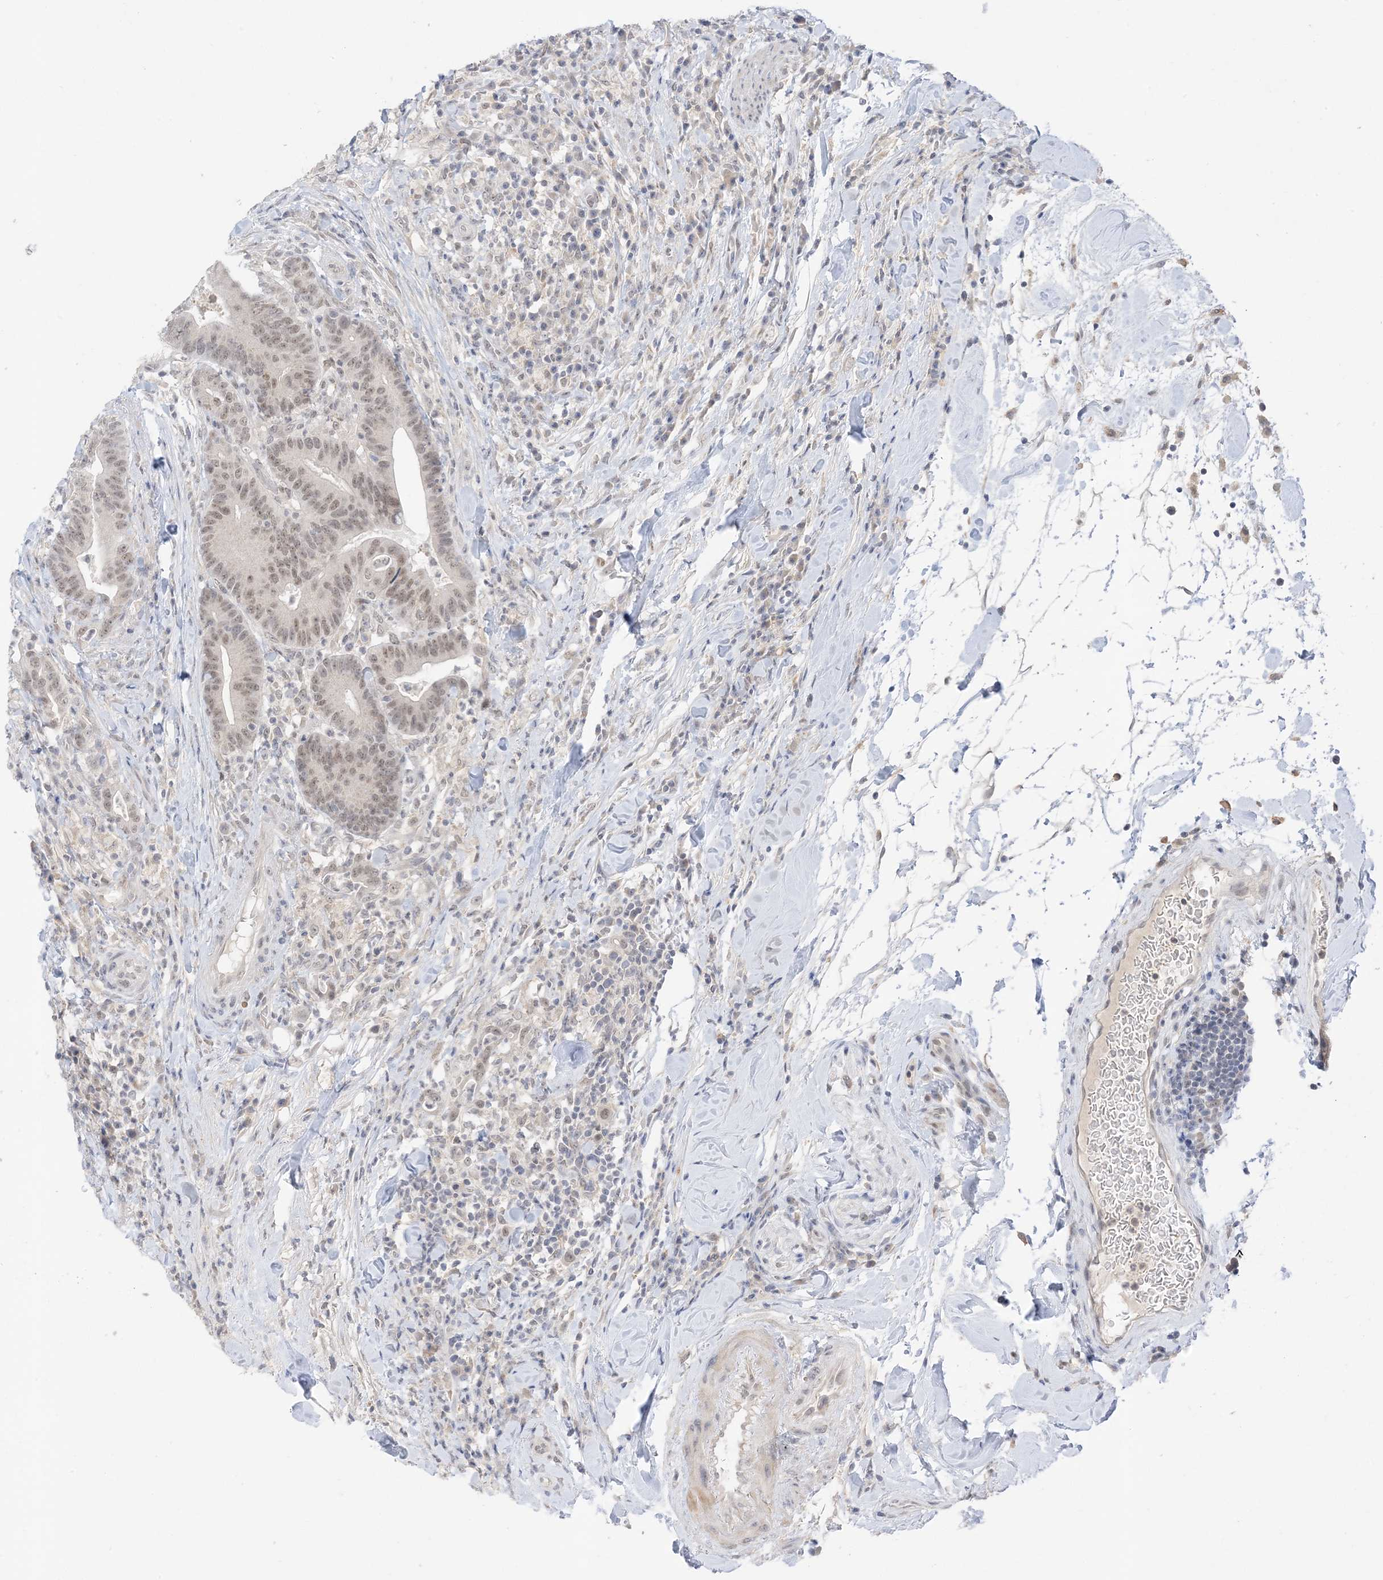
{"staining": {"intensity": "weak", "quantity": ">75%", "location": "nuclear"}, "tissue": "colorectal cancer", "cell_type": "Tumor cells", "image_type": "cancer", "snomed": [{"axis": "morphology", "description": "Adenocarcinoma, NOS"}, {"axis": "topography", "description": "Colon"}], "caption": "Protein expression by immunohistochemistry (IHC) reveals weak nuclear staining in about >75% of tumor cells in colorectal adenocarcinoma.", "gene": "MSL3", "patient": {"sex": "female", "age": 66}}